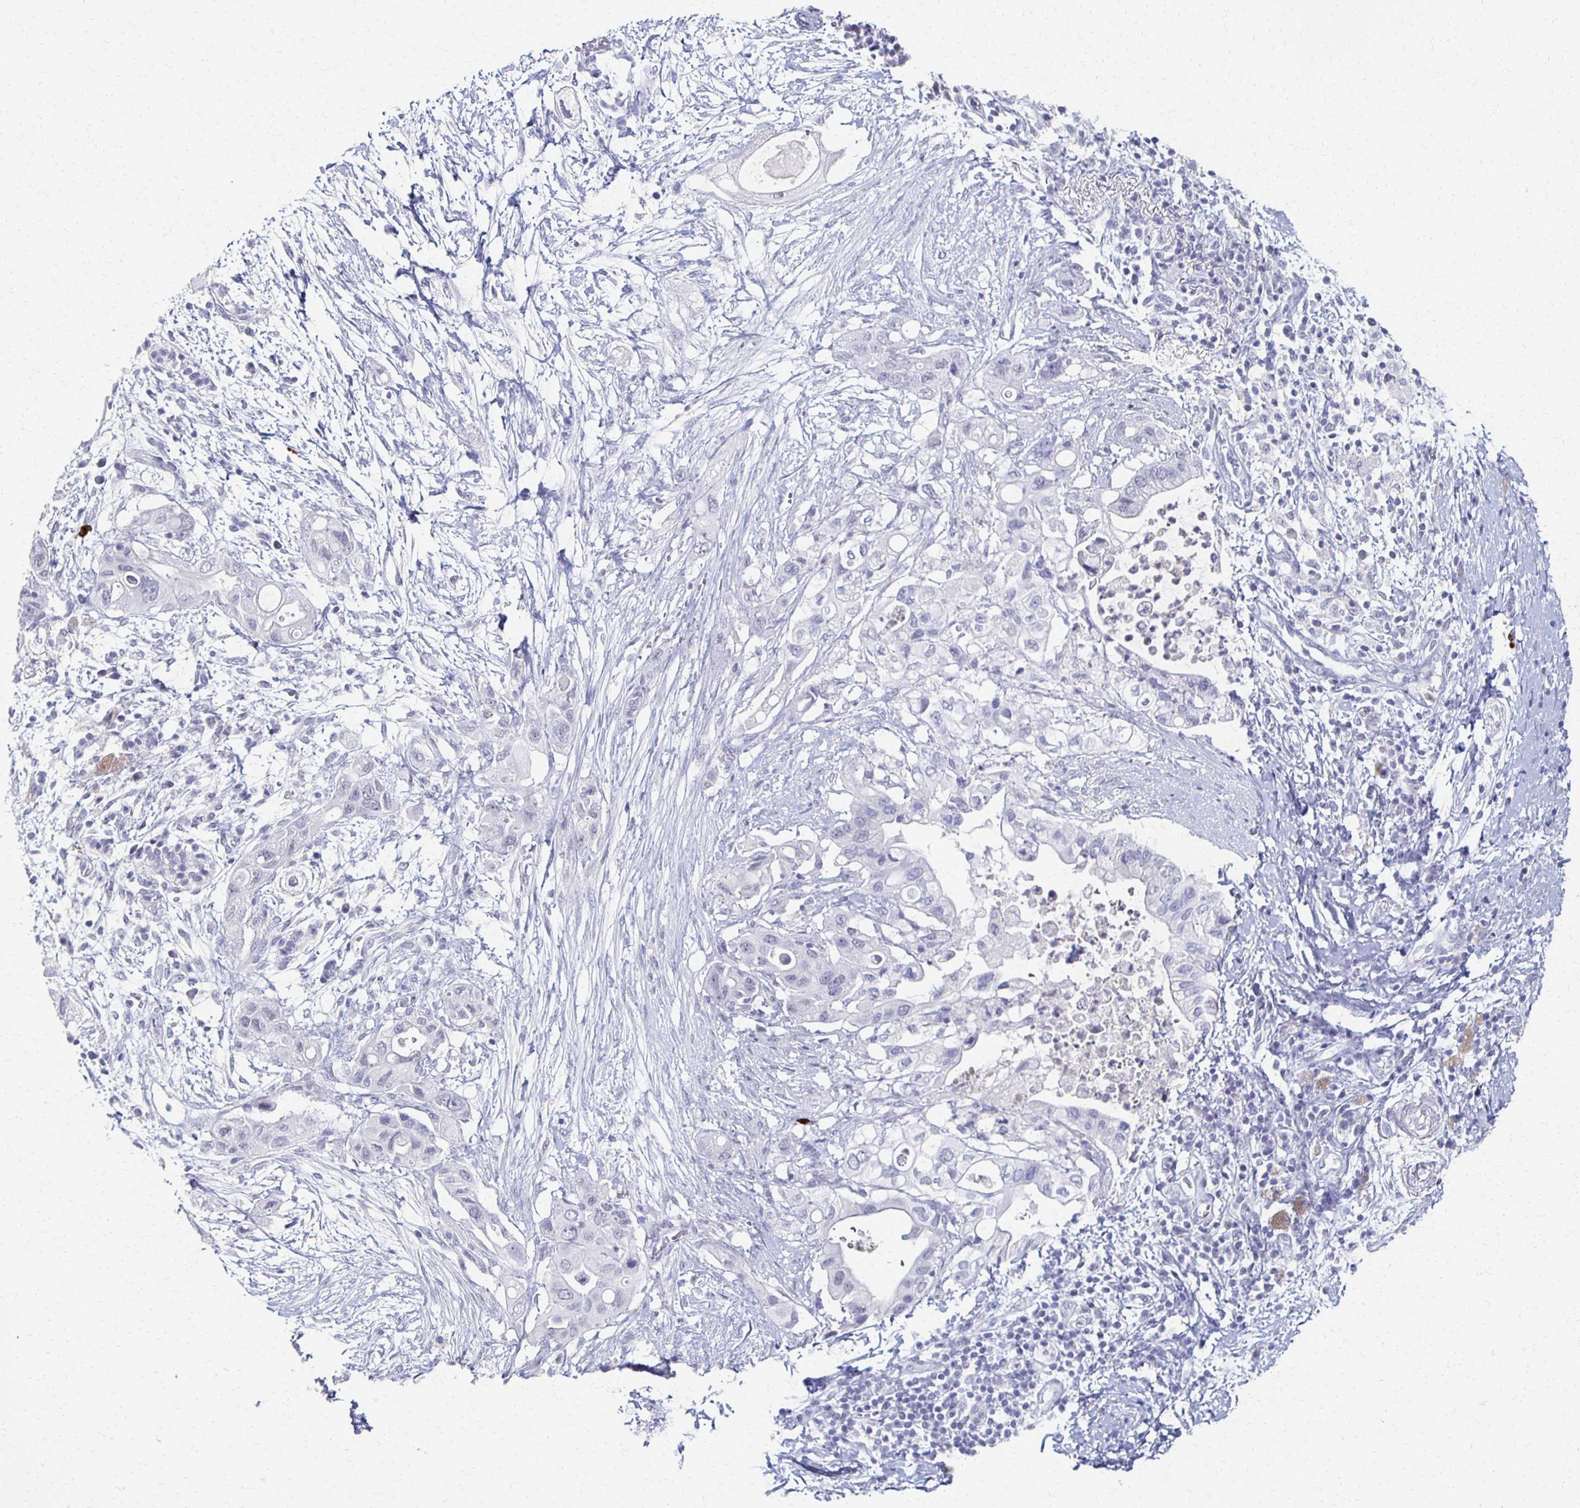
{"staining": {"intensity": "negative", "quantity": "none", "location": "none"}, "tissue": "pancreatic cancer", "cell_type": "Tumor cells", "image_type": "cancer", "snomed": [{"axis": "morphology", "description": "Adenocarcinoma, NOS"}, {"axis": "topography", "description": "Pancreas"}], "caption": "This is an IHC photomicrograph of pancreatic cancer. There is no positivity in tumor cells.", "gene": "CXCR2", "patient": {"sex": "female", "age": 72}}